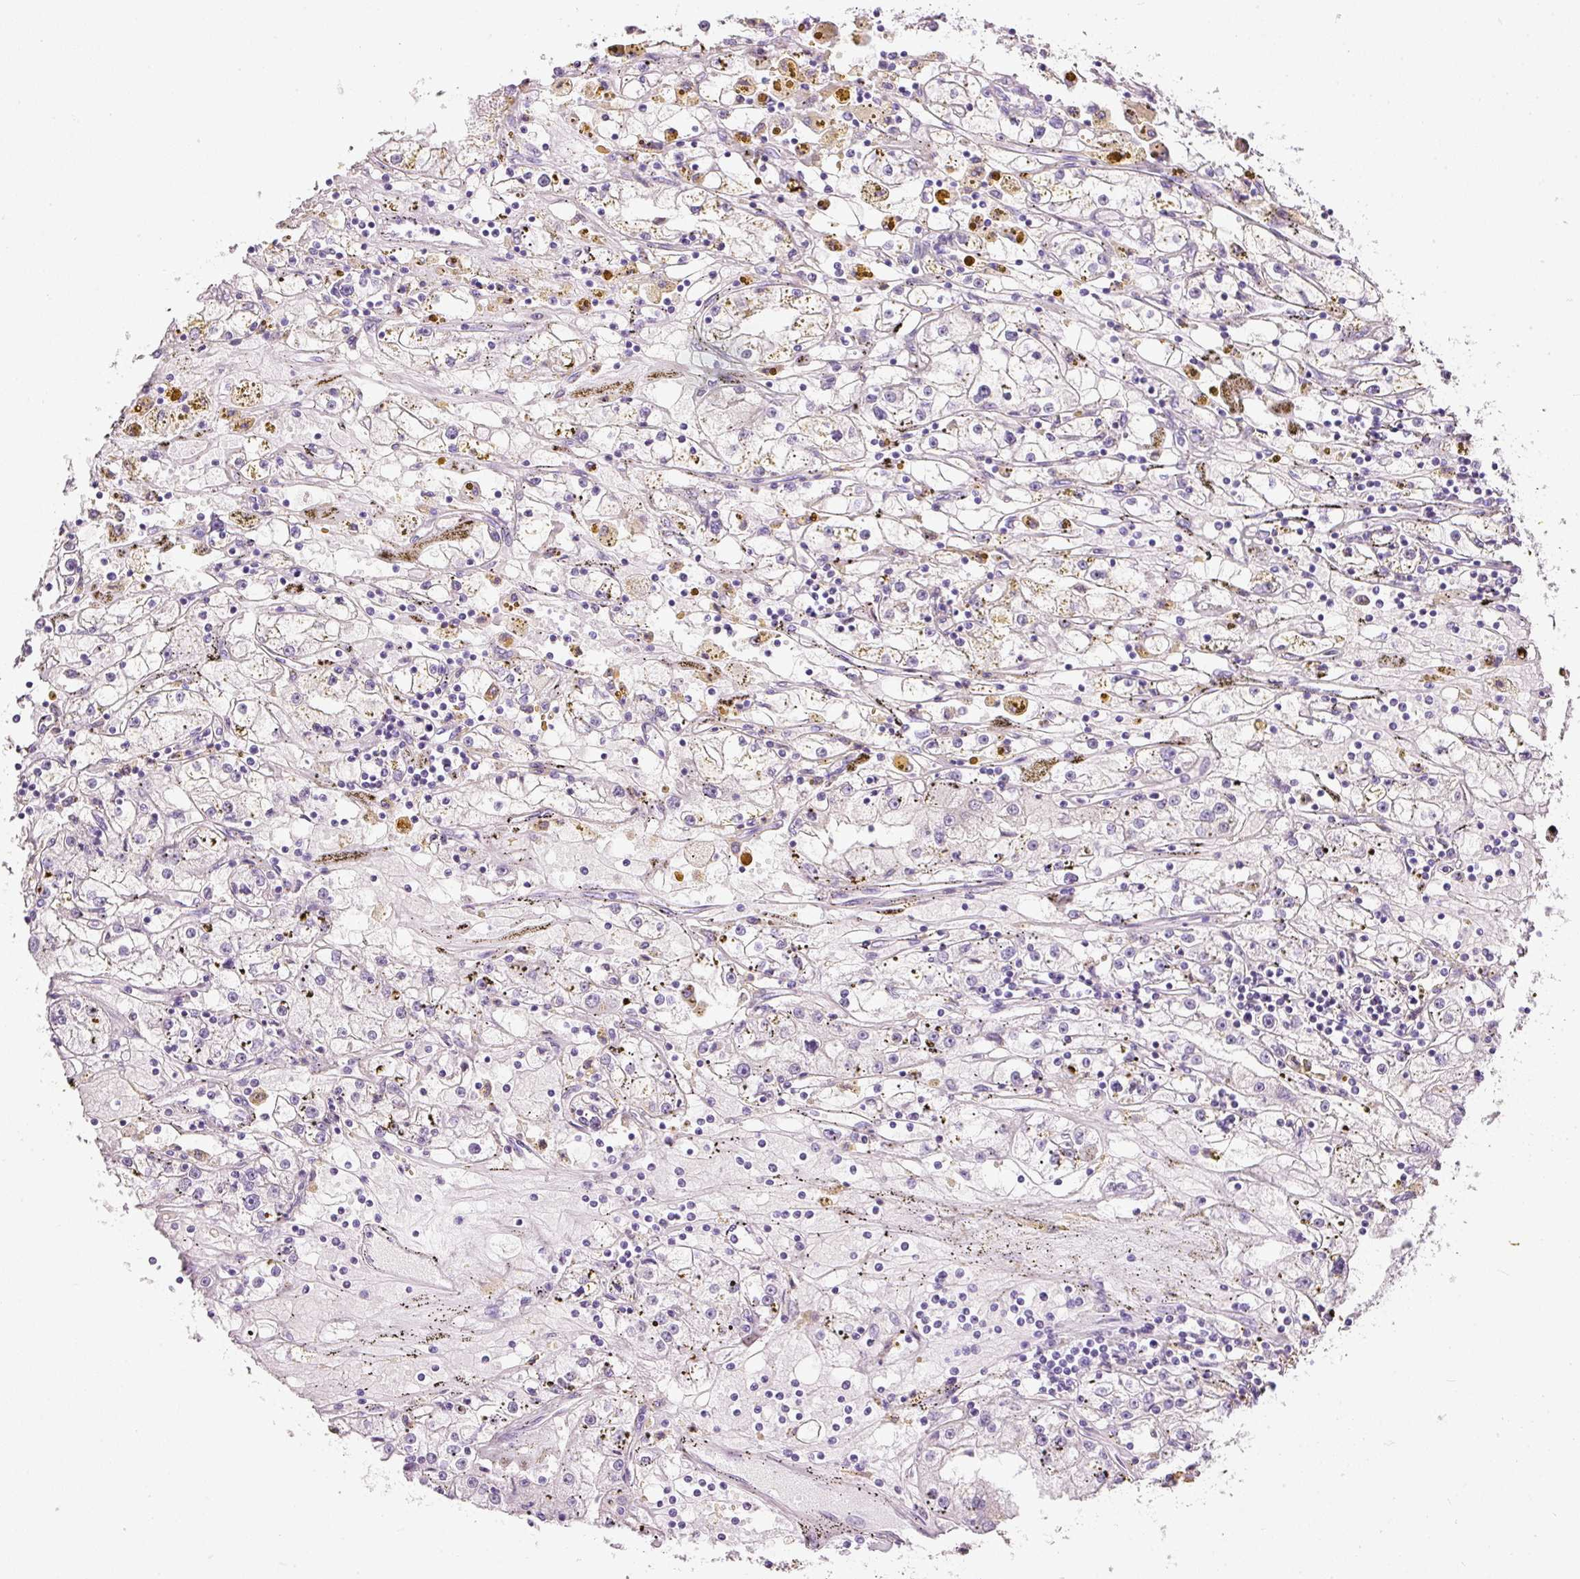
{"staining": {"intensity": "negative", "quantity": "none", "location": "none"}, "tissue": "renal cancer", "cell_type": "Tumor cells", "image_type": "cancer", "snomed": [{"axis": "morphology", "description": "Adenocarcinoma, NOS"}, {"axis": "topography", "description": "Kidney"}], "caption": "There is no significant expression in tumor cells of renal cancer.", "gene": "SRC", "patient": {"sex": "male", "age": 56}}